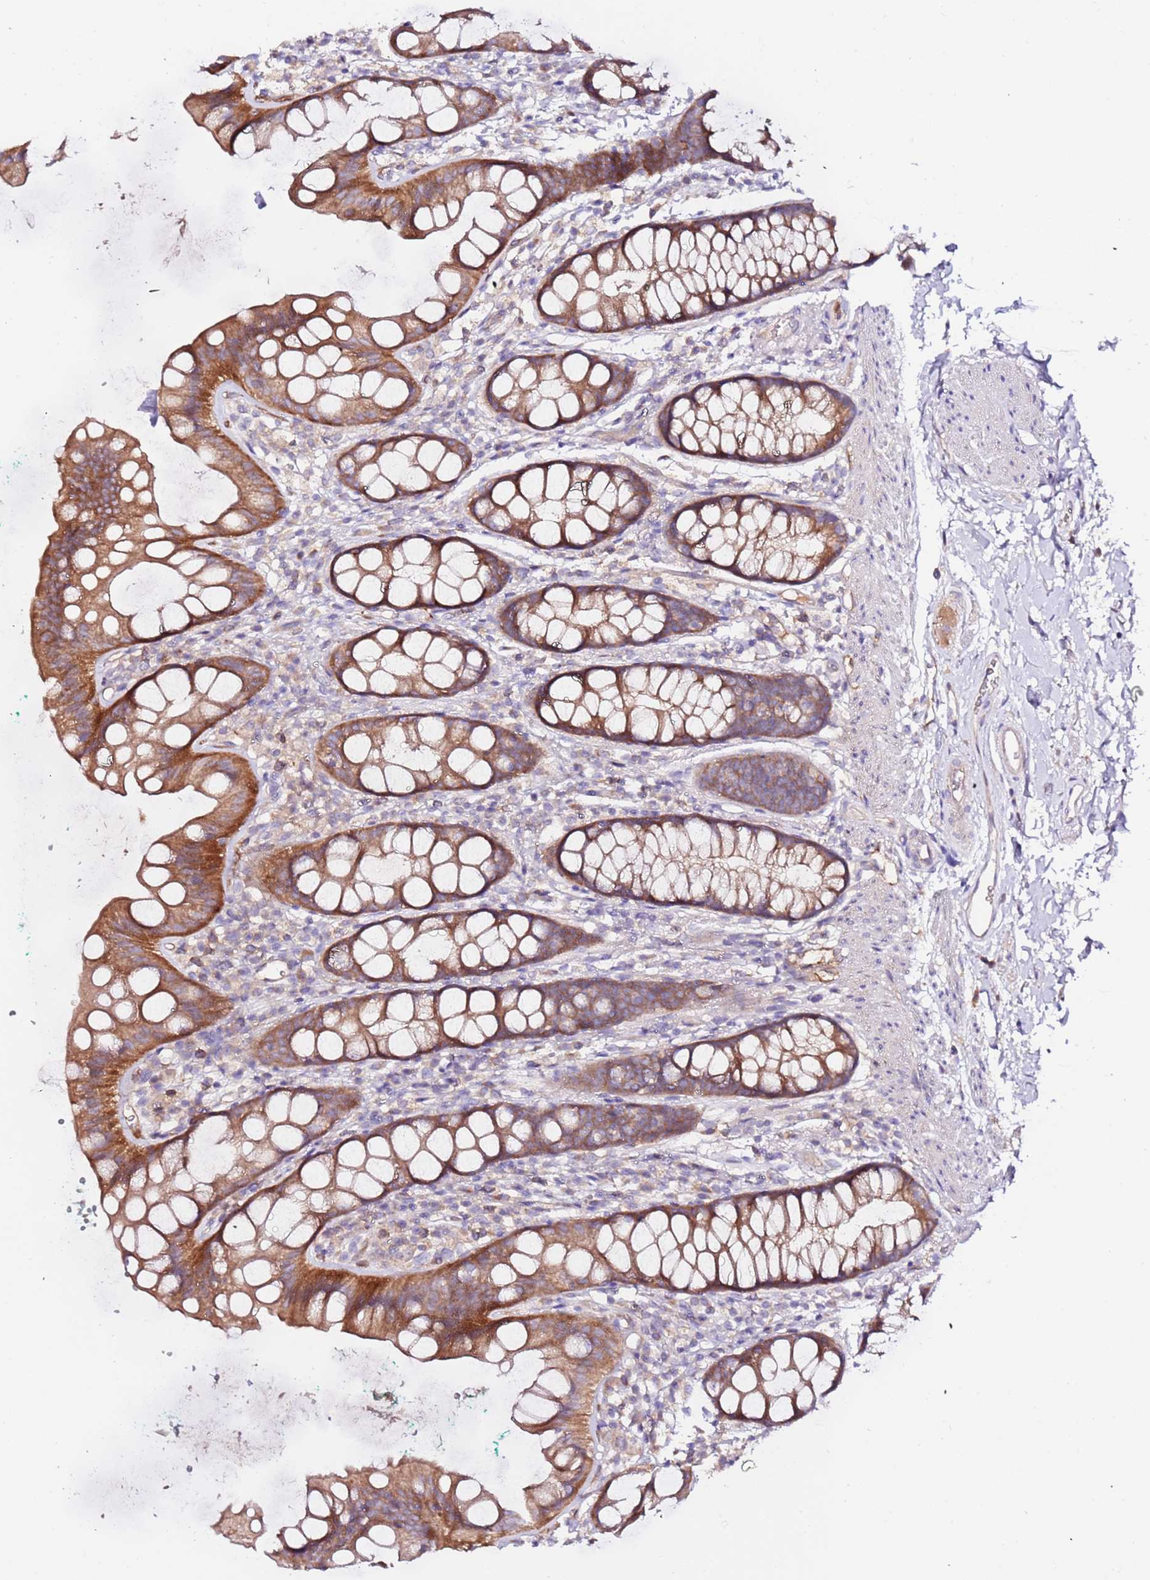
{"staining": {"intensity": "moderate", "quantity": ">75%", "location": "cytoplasmic/membranous"}, "tissue": "rectum", "cell_type": "Glandular cells", "image_type": "normal", "snomed": [{"axis": "morphology", "description": "Normal tissue, NOS"}, {"axis": "topography", "description": "Rectum"}], "caption": "Immunohistochemical staining of normal human rectum exhibits >75% levels of moderate cytoplasmic/membranous protein expression in about >75% of glandular cells.", "gene": "FLVCR1", "patient": {"sex": "female", "age": 65}}